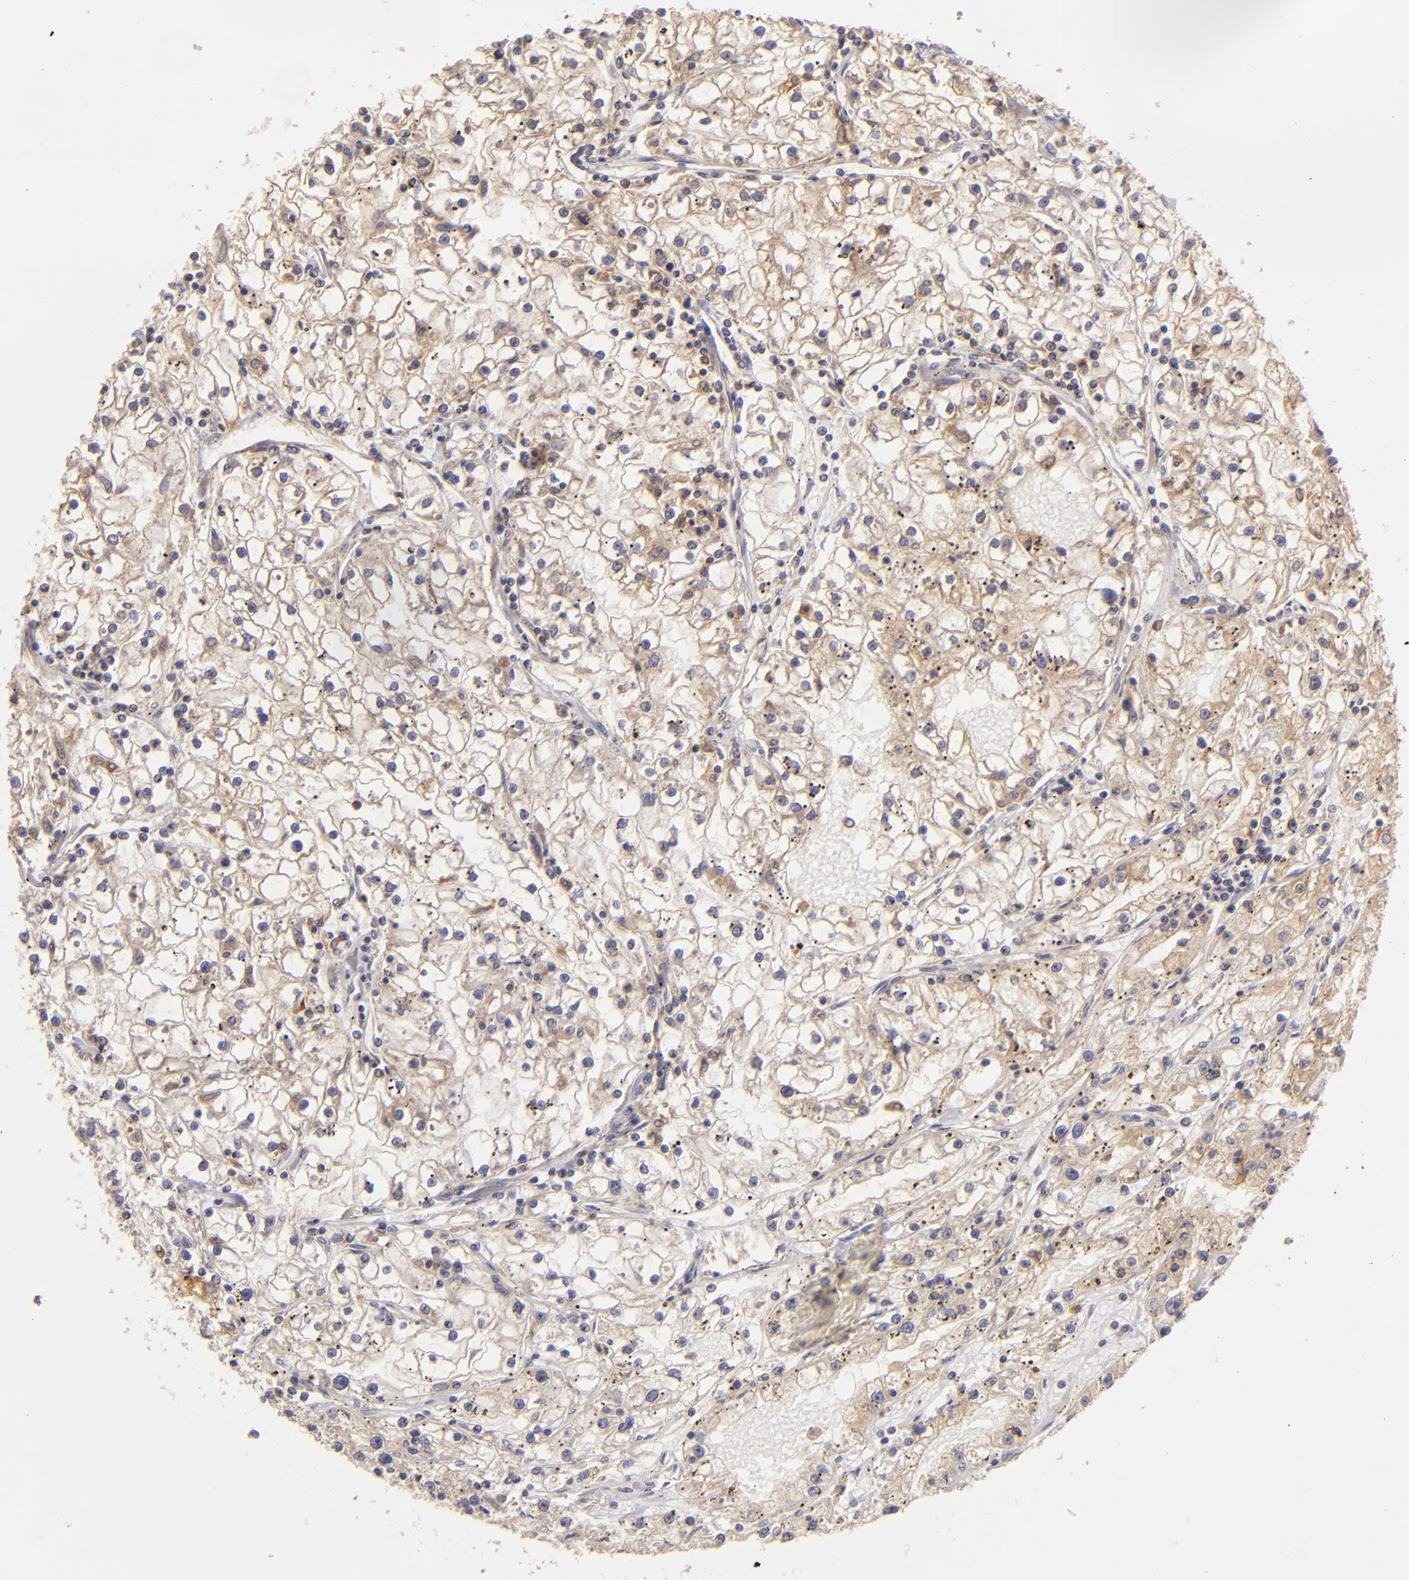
{"staining": {"intensity": "moderate", "quantity": ">75%", "location": "cytoplasmic/membranous"}, "tissue": "renal cancer", "cell_type": "Tumor cells", "image_type": "cancer", "snomed": [{"axis": "morphology", "description": "Adenocarcinoma, NOS"}, {"axis": "topography", "description": "Kidney"}], "caption": "Protein analysis of renal cancer tissue displays moderate cytoplasmic/membranous staining in approximately >75% of tumor cells.", "gene": "PRKCD", "patient": {"sex": "male", "age": 56}}